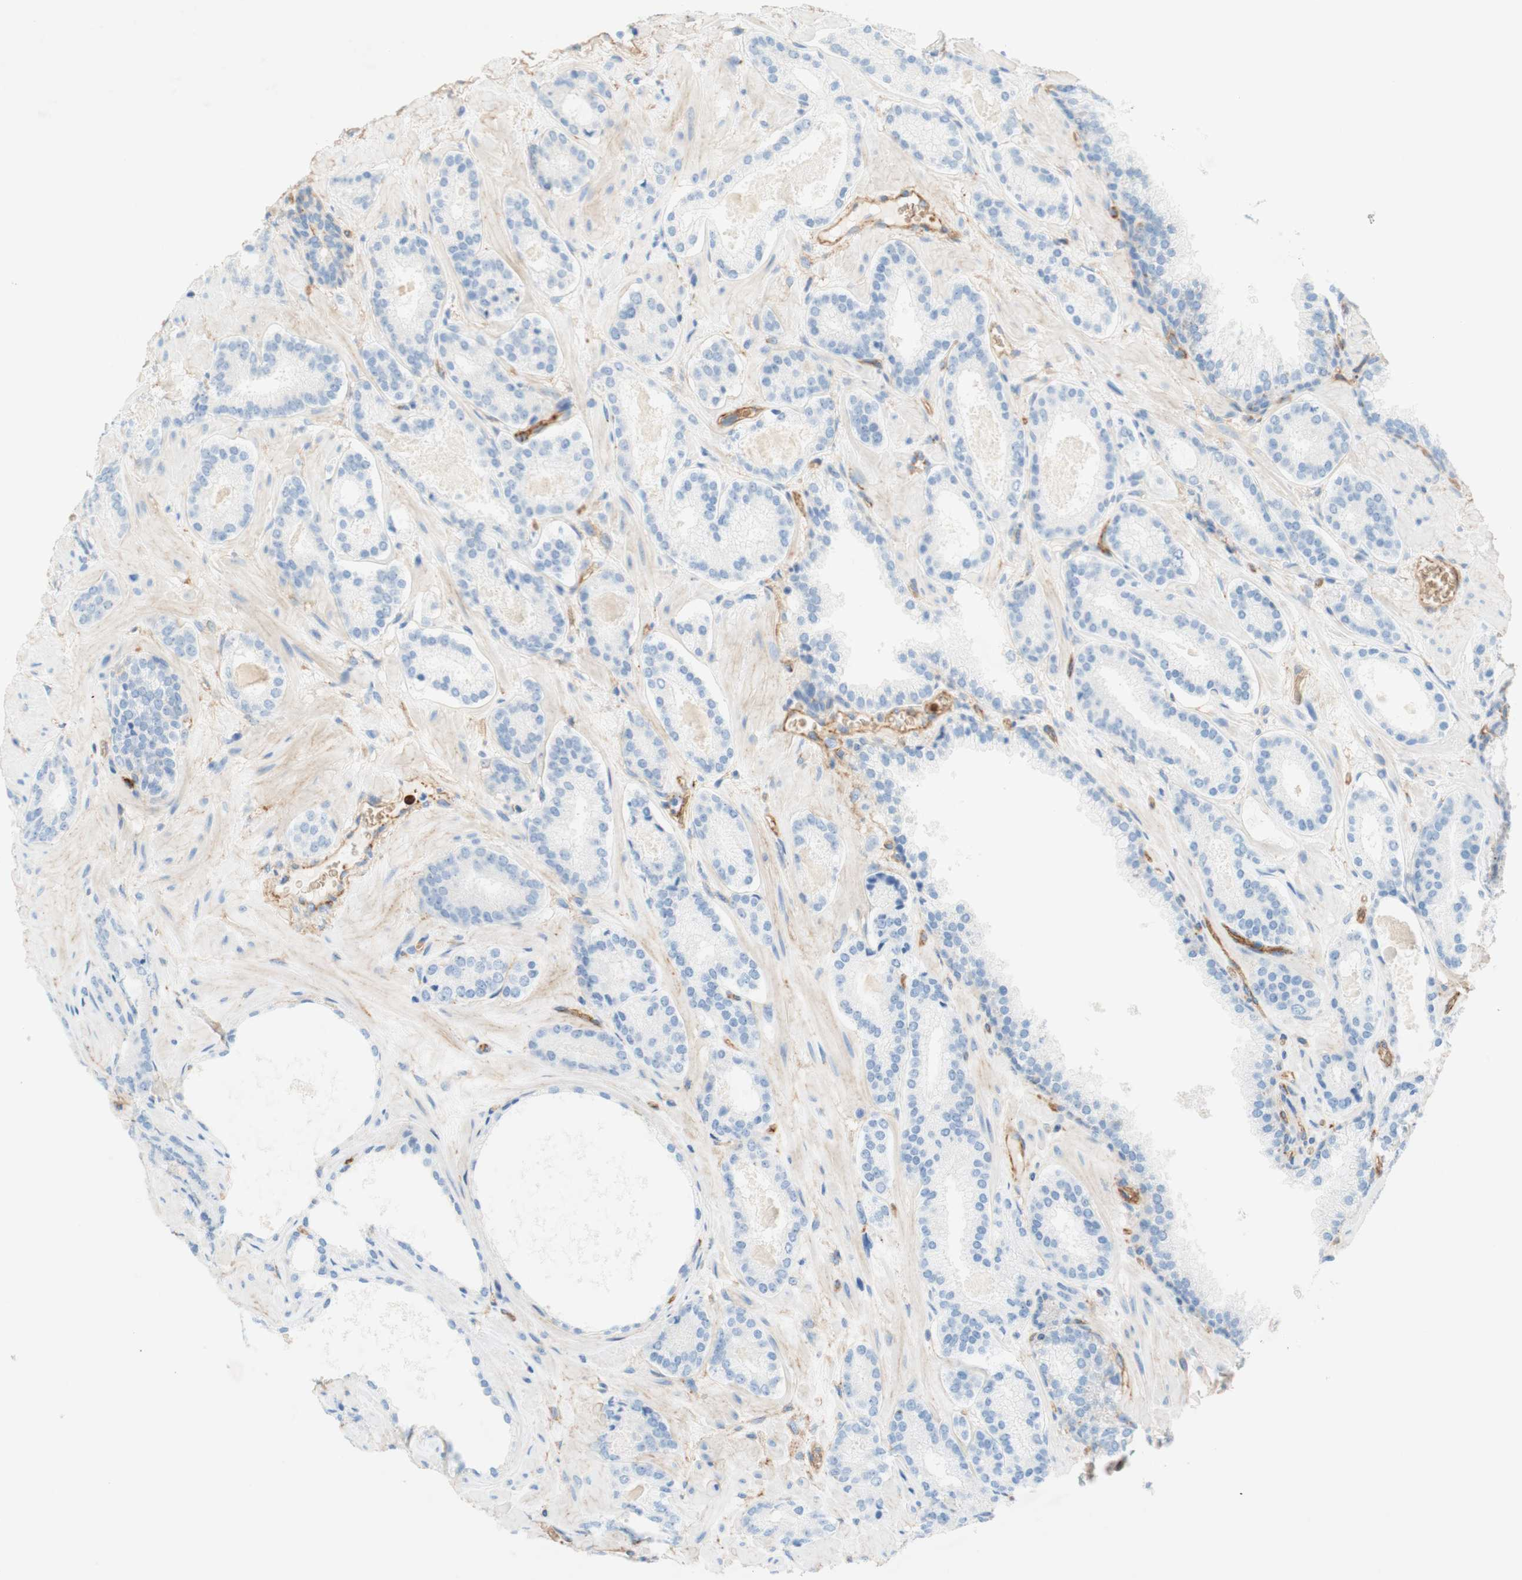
{"staining": {"intensity": "negative", "quantity": "none", "location": "none"}, "tissue": "prostate cancer", "cell_type": "Tumor cells", "image_type": "cancer", "snomed": [{"axis": "morphology", "description": "Adenocarcinoma, Low grade"}, {"axis": "topography", "description": "Prostate"}], "caption": "The IHC histopathology image has no significant expression in tumor cells of prostate cancer (low-grade adenocarcinoma) tissue. (Stains: DAB (3,3'-diaminobenzidine) IHC with hematoxylin counter stain, Microscopy: brightfield microscopy at high magnification).", "gene": "STOM", "patient": {"sex": "male", "age": 63}}